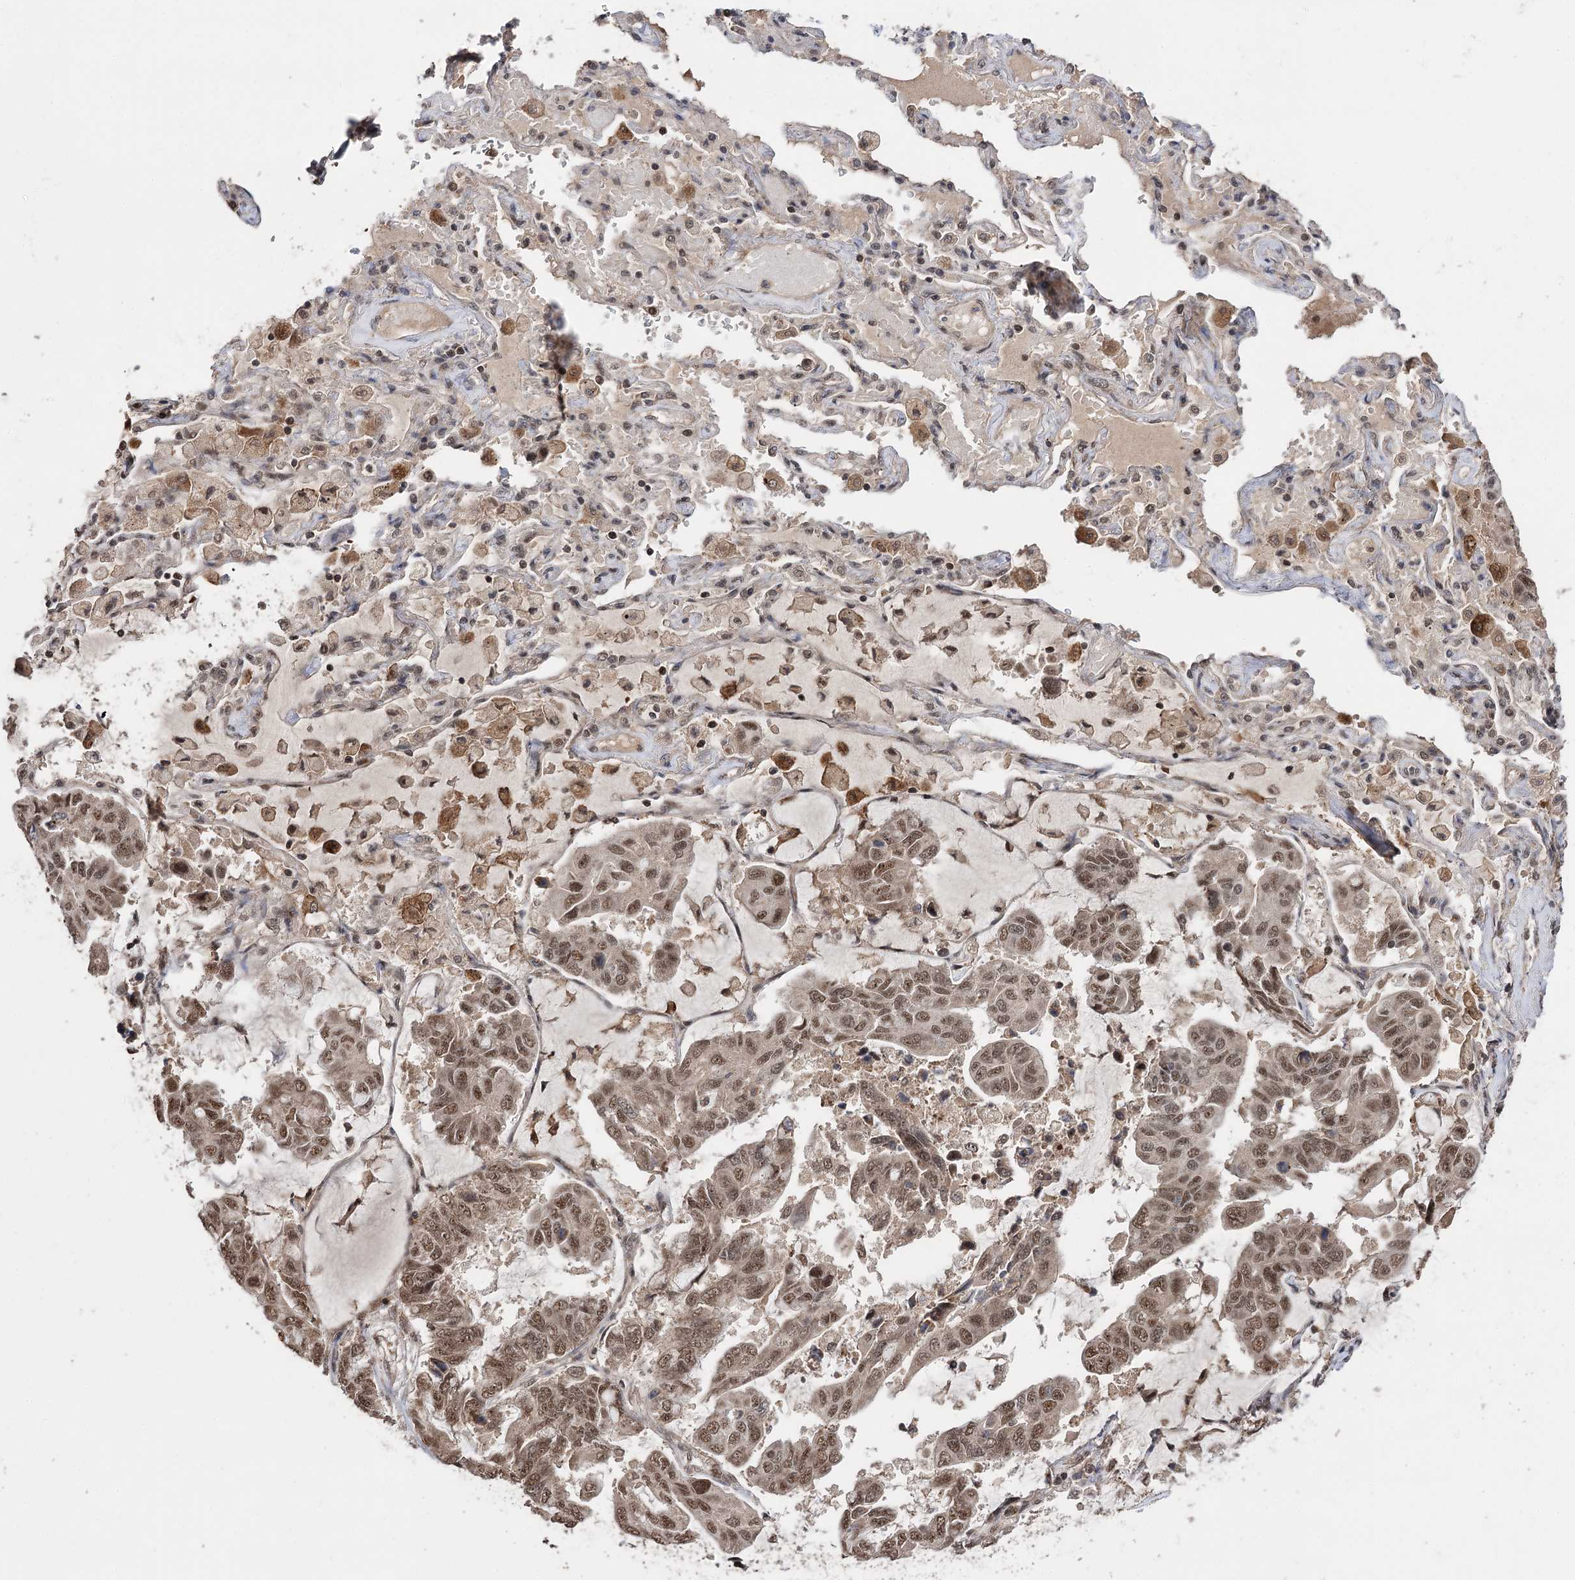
{"staining": {"intensity": "moderate", "quantity": ">75%", "location": "cytoplasmic/membranous,nuclear"}, "tissue": "lung cancer", "cell_type": "Tumor cells", "image_type": "cancer", "snomed": [{"axis": "morphology", "description": "Adenocarcinoma, NOS"}, {"axis": "topography", "description": "Lung"}], "caption": "Immunohistochemistry (IHC) (DAB (3,3'-diaminobenzidine)) staining of adenocarcinoma (lung) displays moderate cytoplasmic/membranous and nuclear protein positivity in approximately >75% of tumor cells.", "gene": "FAM53B", "patient": {"sex": "male", "age": 64}}